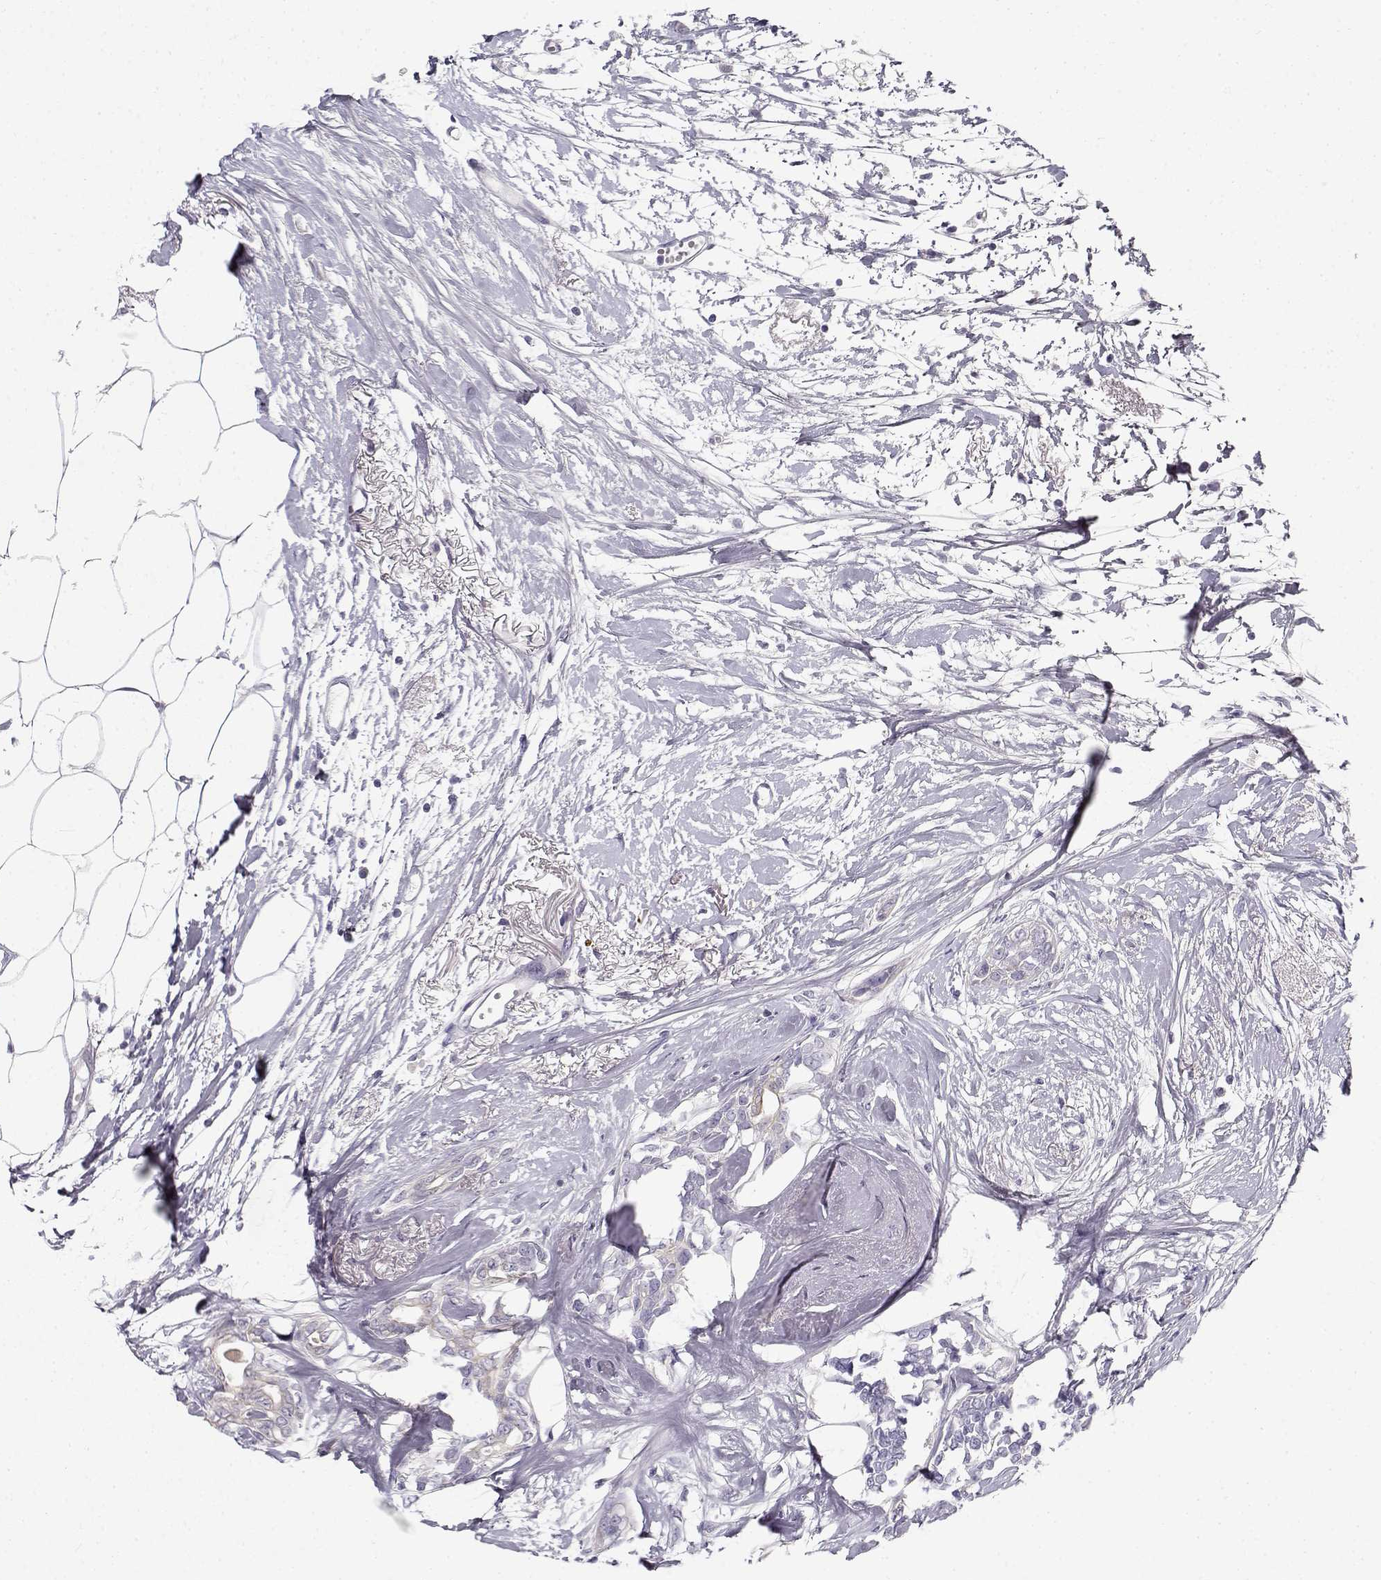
{"staining": {"intensity": "negative", "quantity": "none", "location": "none"}, "tissue": "breast cancer", "cell_type": "Tumor cells", "image_type": "cancer", "snomed": [{"axis": "morphology", "description": "Duct carcinoma"}, {"axis": "topography", "description": "Breast"}], "caption": "DAB immunohistochemical staining of human breast cancer demonstrates no significant staining in tumor cells.", "gene": "CREB3L3", "patient": {"sex": "female", "age": 40}}